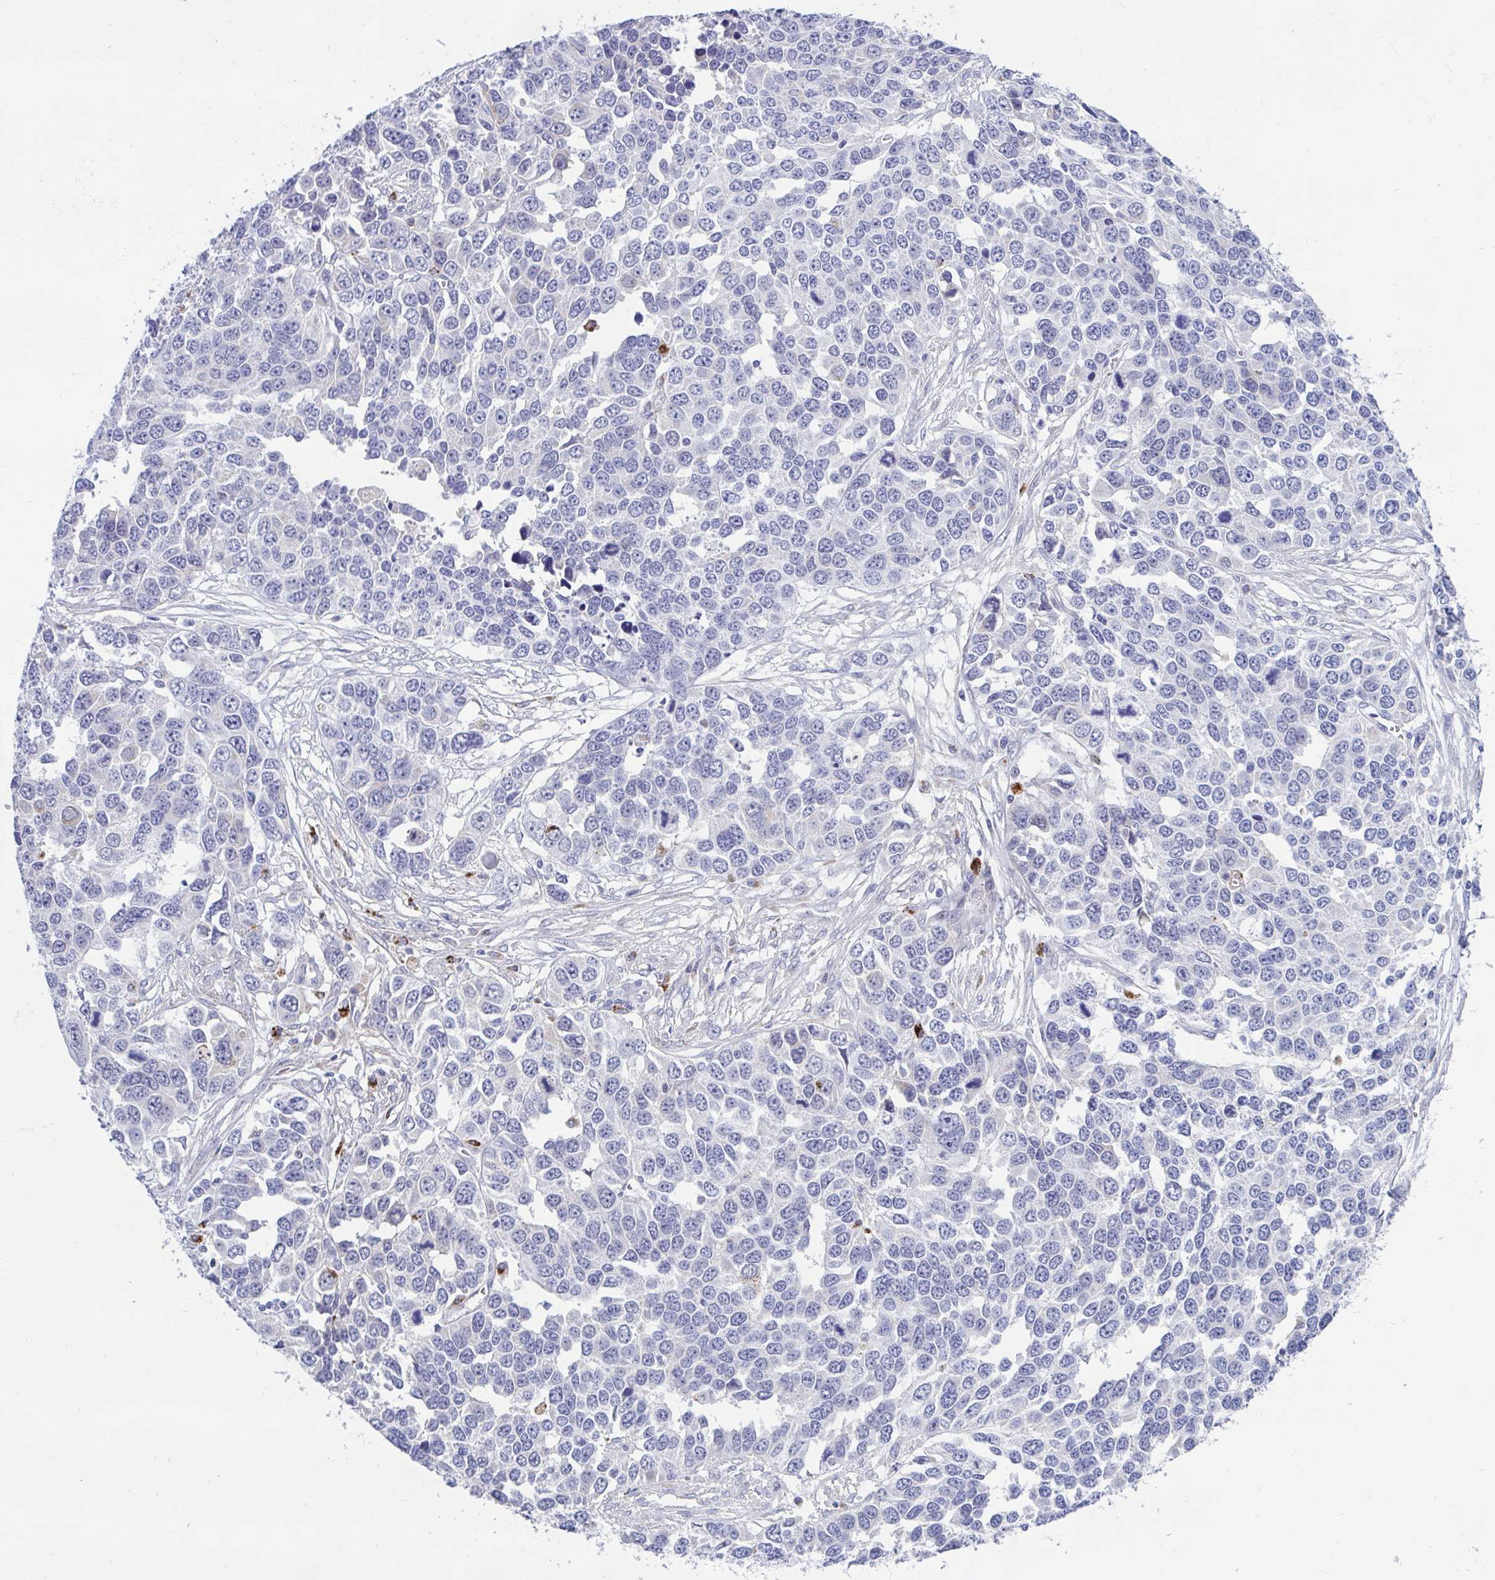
{"staining": {"intensity": "negative", "quantity": "none", "location": "none"}, "tissue": "ovarian cancer", "cell_type": "Tumor cells", "image_type": "cancer", "snomed": [{"axis": "morphology", "description": "Cystadenocarcinoma, serous, NOS"}, {"axis": "topography", "description": "Ovary"}], "caption": "This is an IHC micrograph of serous cystadenocarcinoma (ovarian). There is no positivity in tumor cells.", "gene": "FAM219B", "patient": {"sex": "female", "age": 76}}